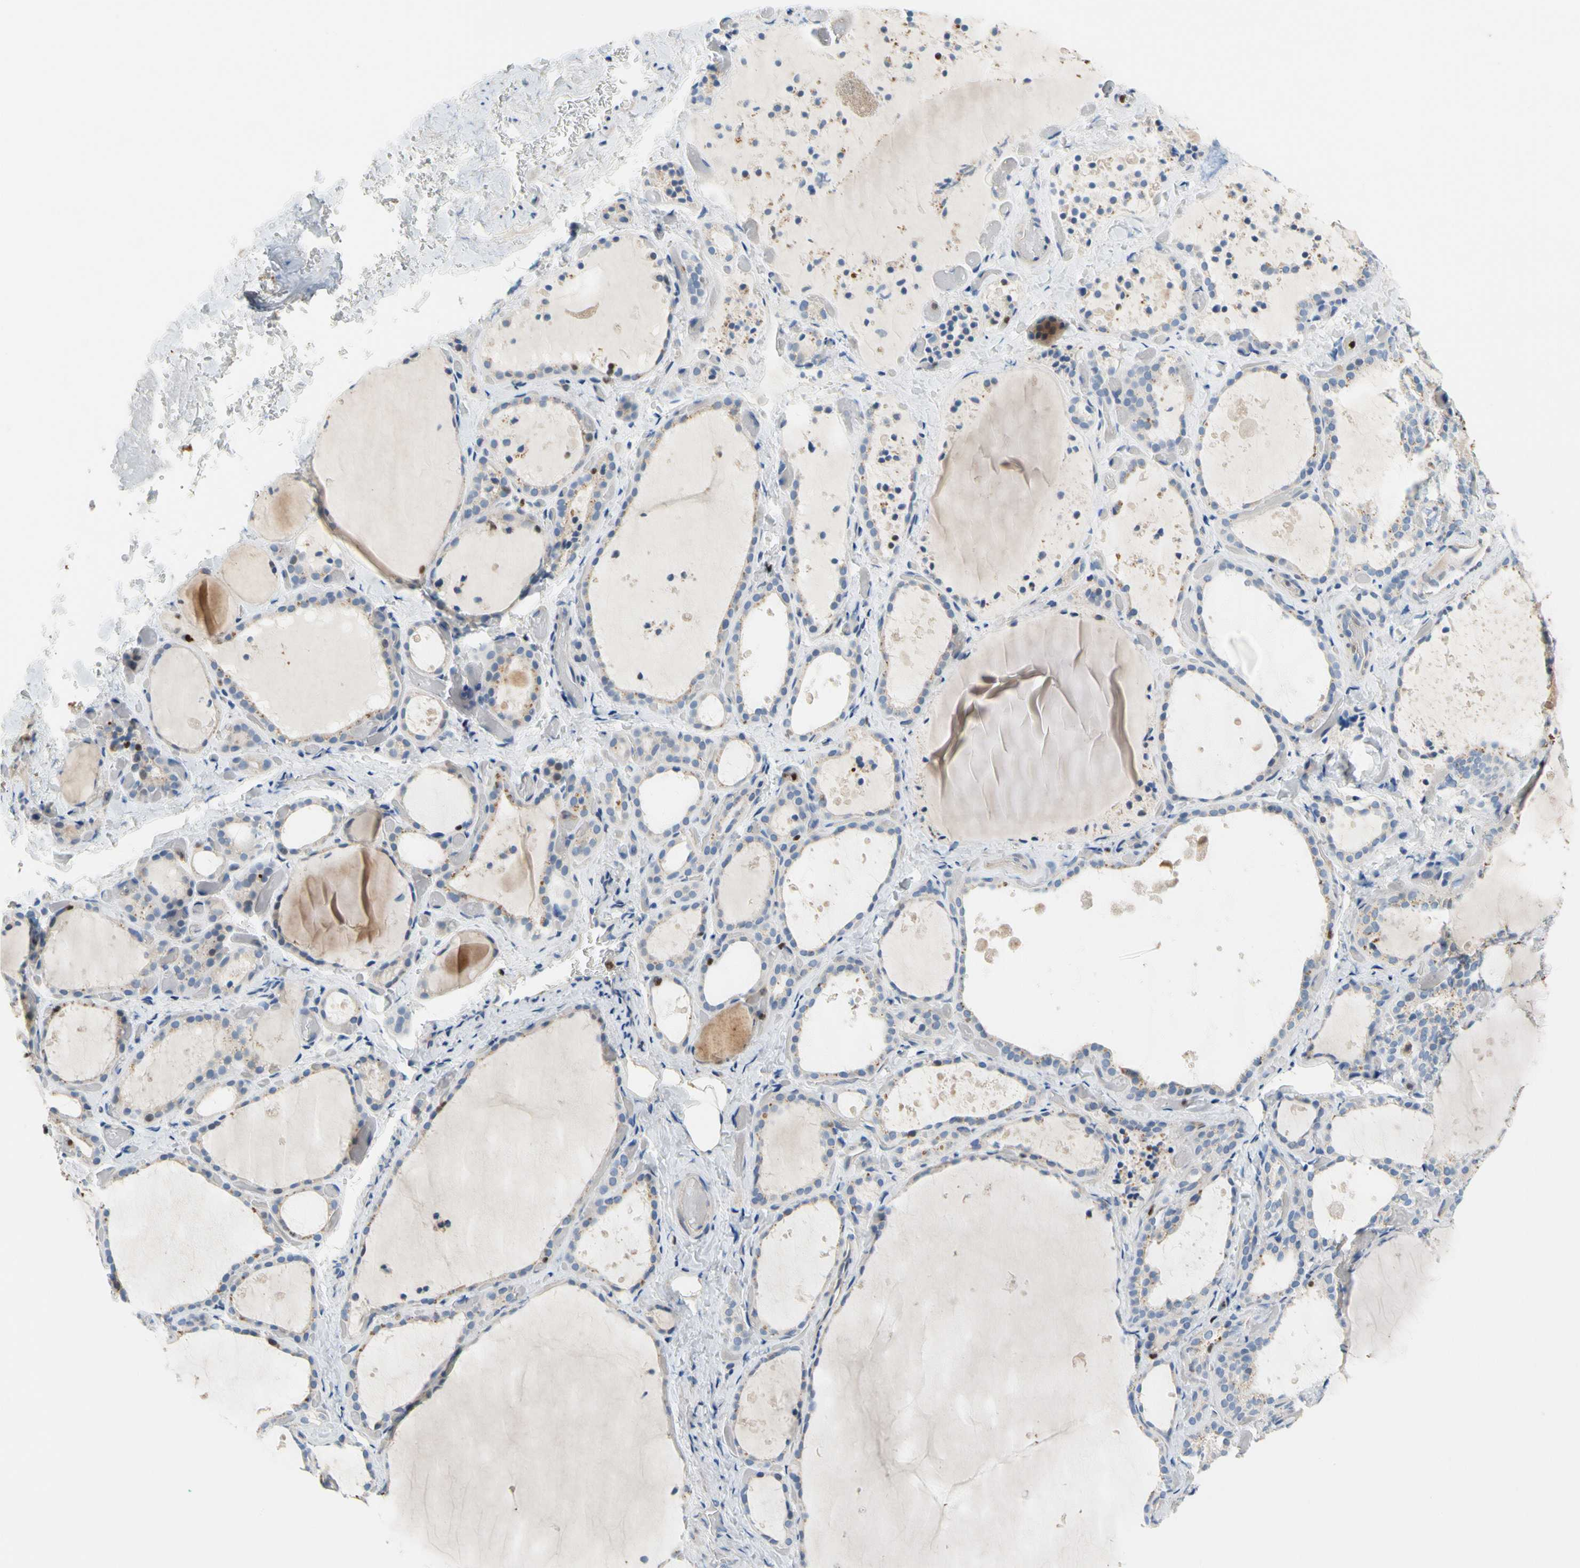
{"staining": {"intensity": "weak", "quantity": "25%-75%", "location": "cytoplasmic/membranous"}, "tissue": "thyroid gland", "cell_type": "Glandular cells", "image_type": "normal", "snomed": [{"axis": "morphology", "description": "Normal tissue, NOS"}, {"axis": "topography", "description": "Thyroid gland"}], "caption": "Thyroid gland stained for a protein (brown) displays weak cytoplasmic/membranous positive positivity in approximately 25%-75% of glandular cells.", "gene": "SP140", "patient": {"sex": "female", "age": 44}}